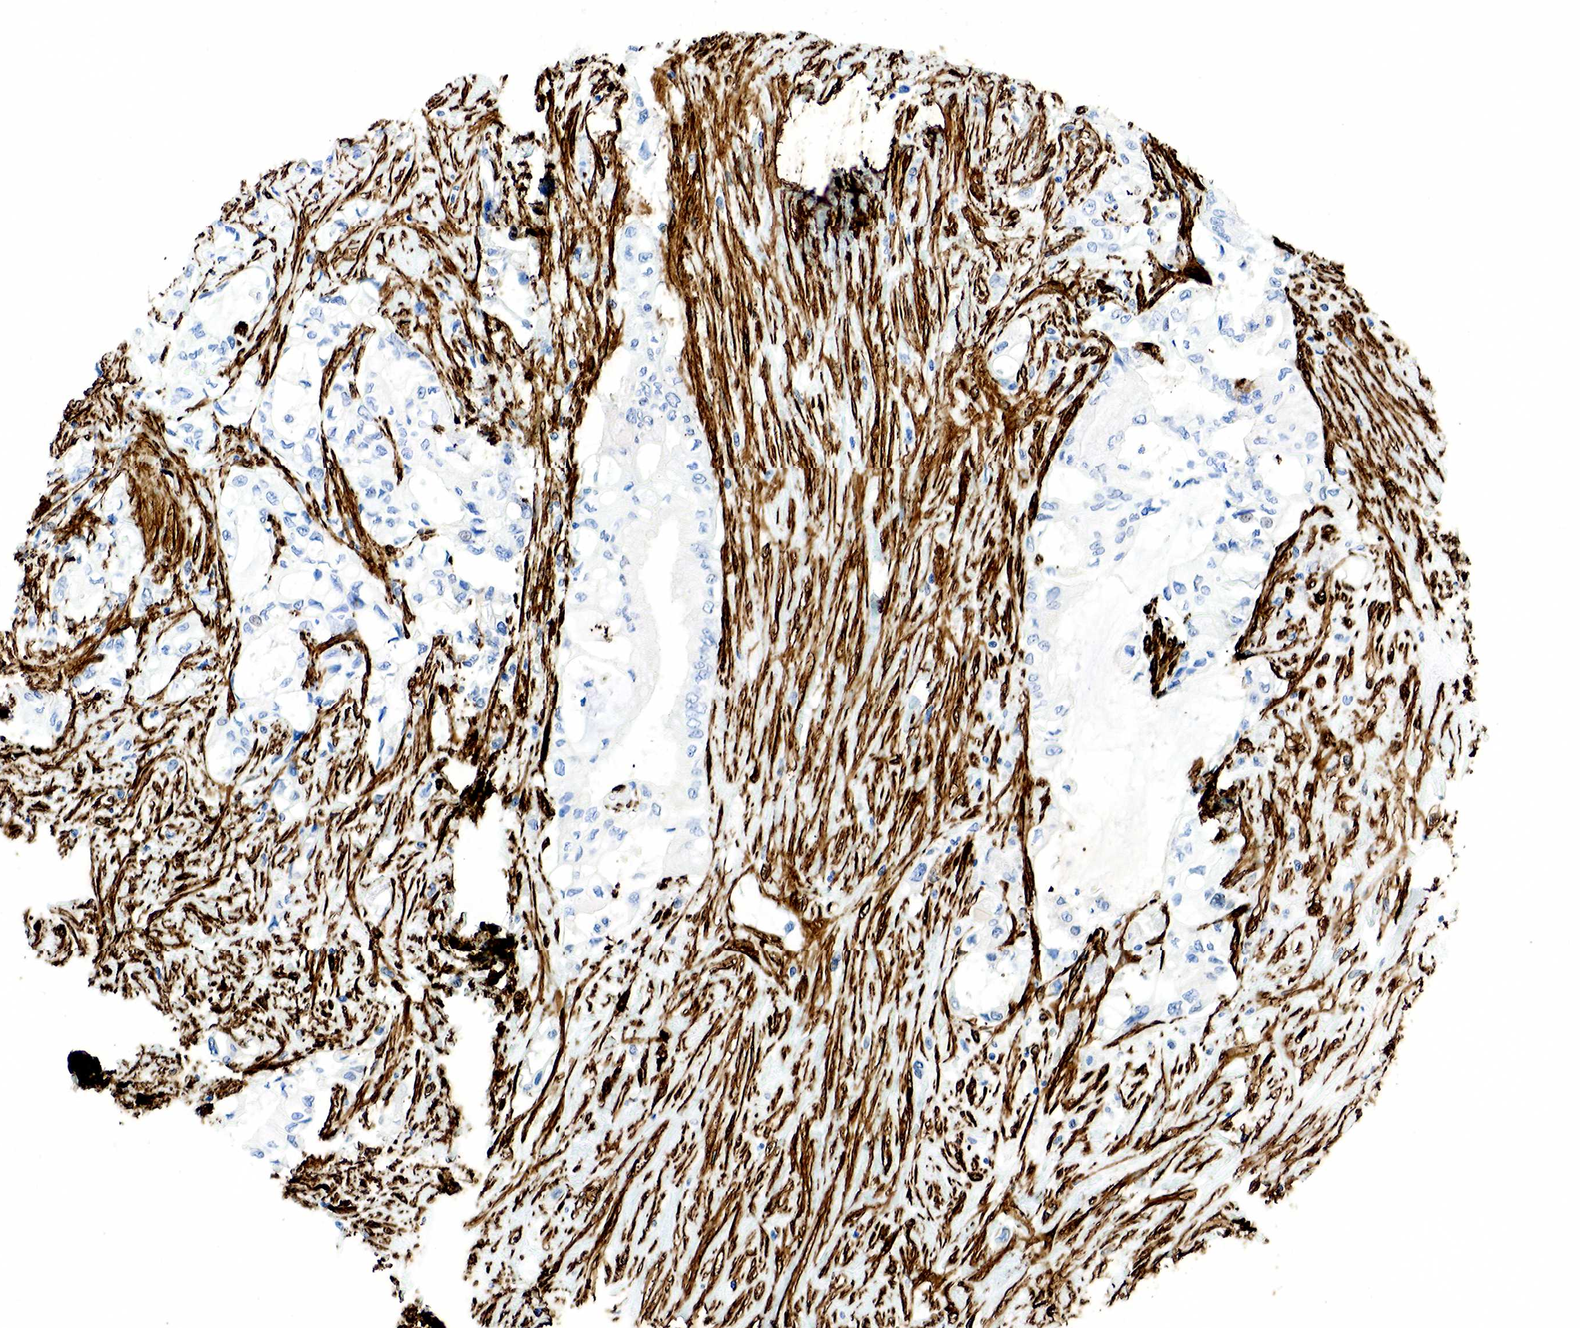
{"staining": {"intensity": "negative", "quantity": "none", "location": "none"}, "tissue": "pancreatic cancer", "cell_type": "Tumor cells", "image_type": "cancer", "snomed": [{"axis": "morphology", "description": "Adenocarcinoma, NOS"}, {"axis": "topography", "description": "Pancreas"}], "caption": "Immunohistochemistry (IHC) photomicrograph of pancreatic cancer stained for a protein (brown), which reveals no positivity in tumor cells. (Immunohistochemistry (IHC), brightfield microscopy, high magnification).", "gene": "ACTA2", "patient": {"sex": "female", "age": 70}}